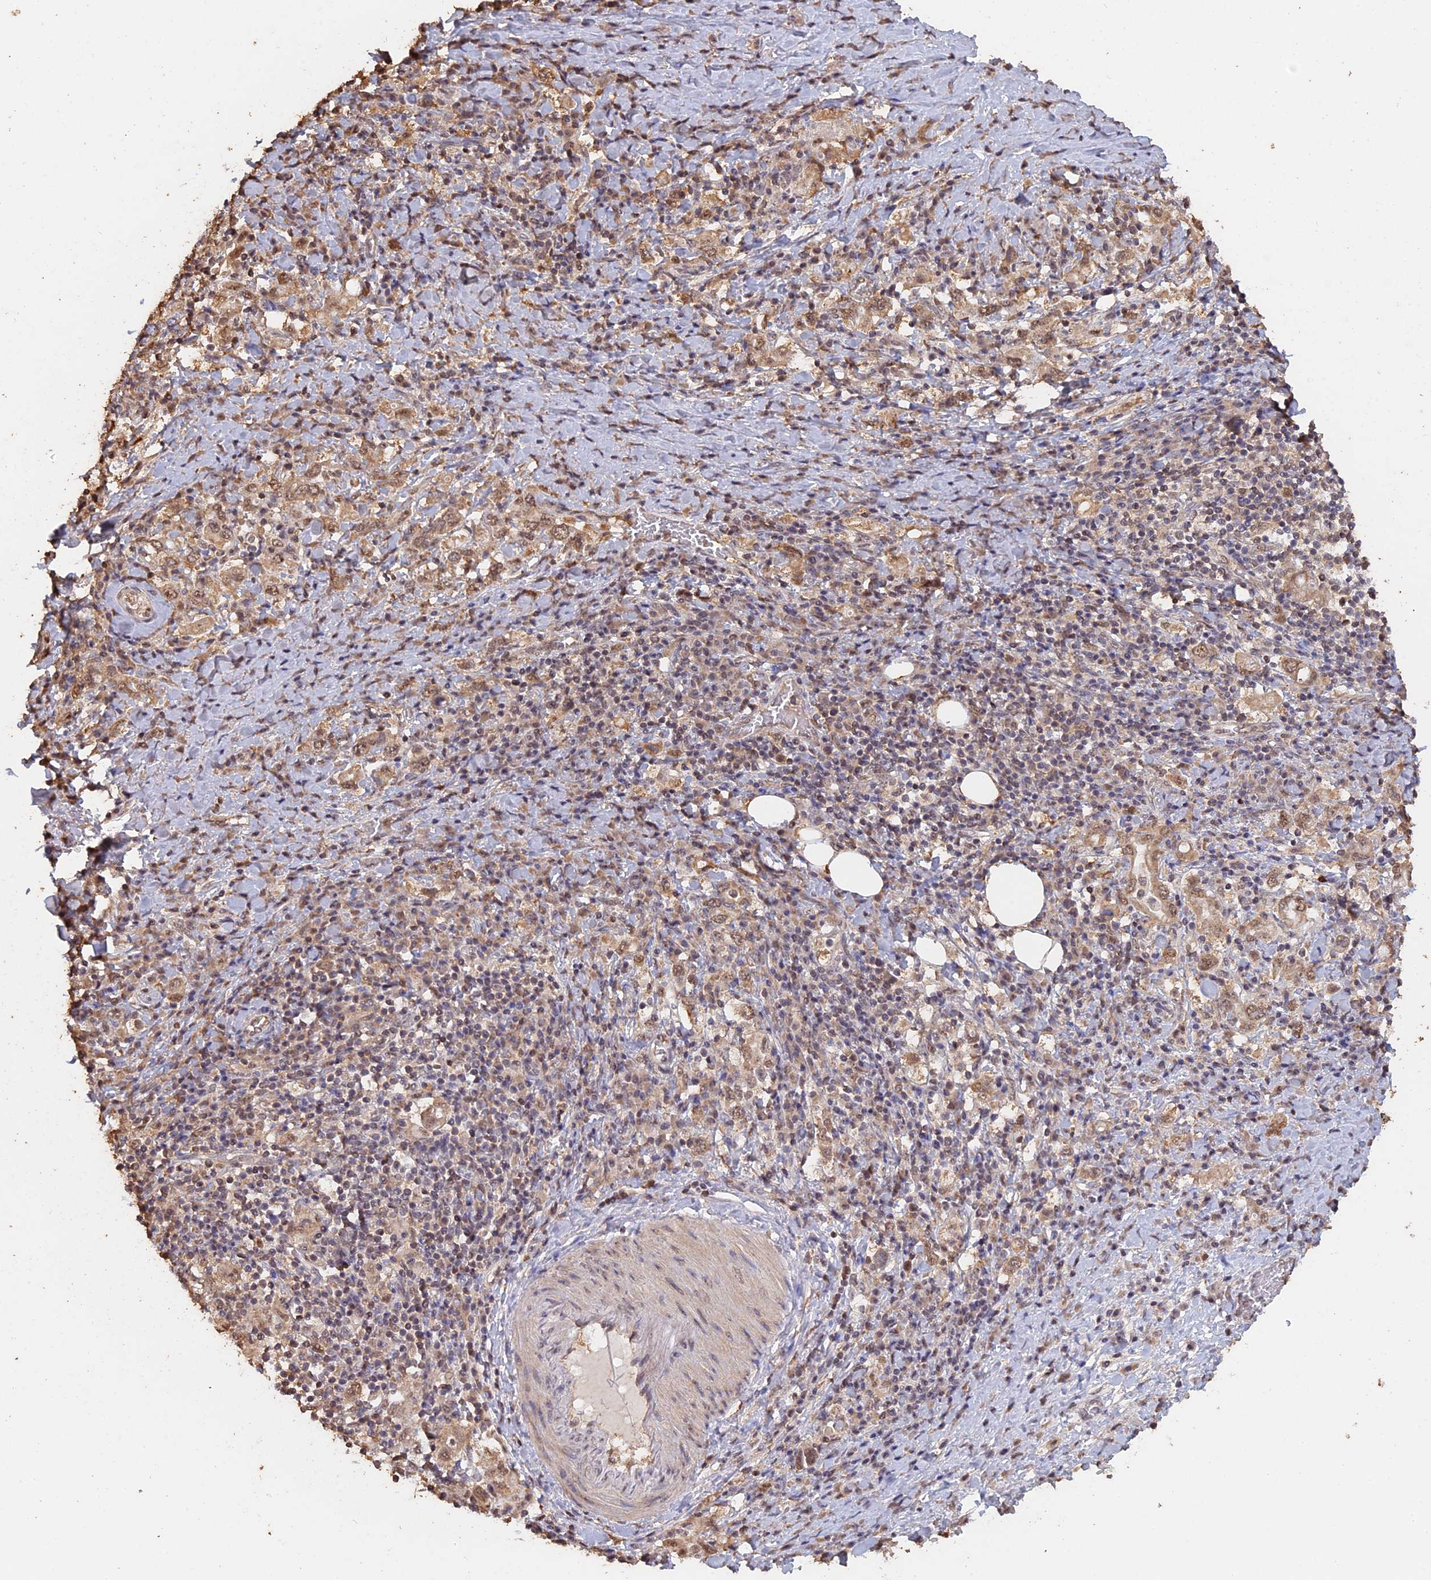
{"staining": {"intensity": "moderate", "quantity": ">75%", "location": "cytoplasmic/membranous,nuclear"}, "tissue": "stomach cancer", "cell_type": "Tumor cells", "image_type": "cancer", "snomed": [{"axis": "morphology", "description": "Adenocarcinoma, NOS"}, {"axis": "topography", "description": "Stomach, upper"}, {"axis": "topography", "description": "Stomach"}], "caption": "Protein staining demonstrates moderate cytoplasmic/membranous and nuclear expression in about >75% of tumor cells in stomach cancer.", "gene": "PSMC6", "patient": {"sex": "male", "age": 62}}